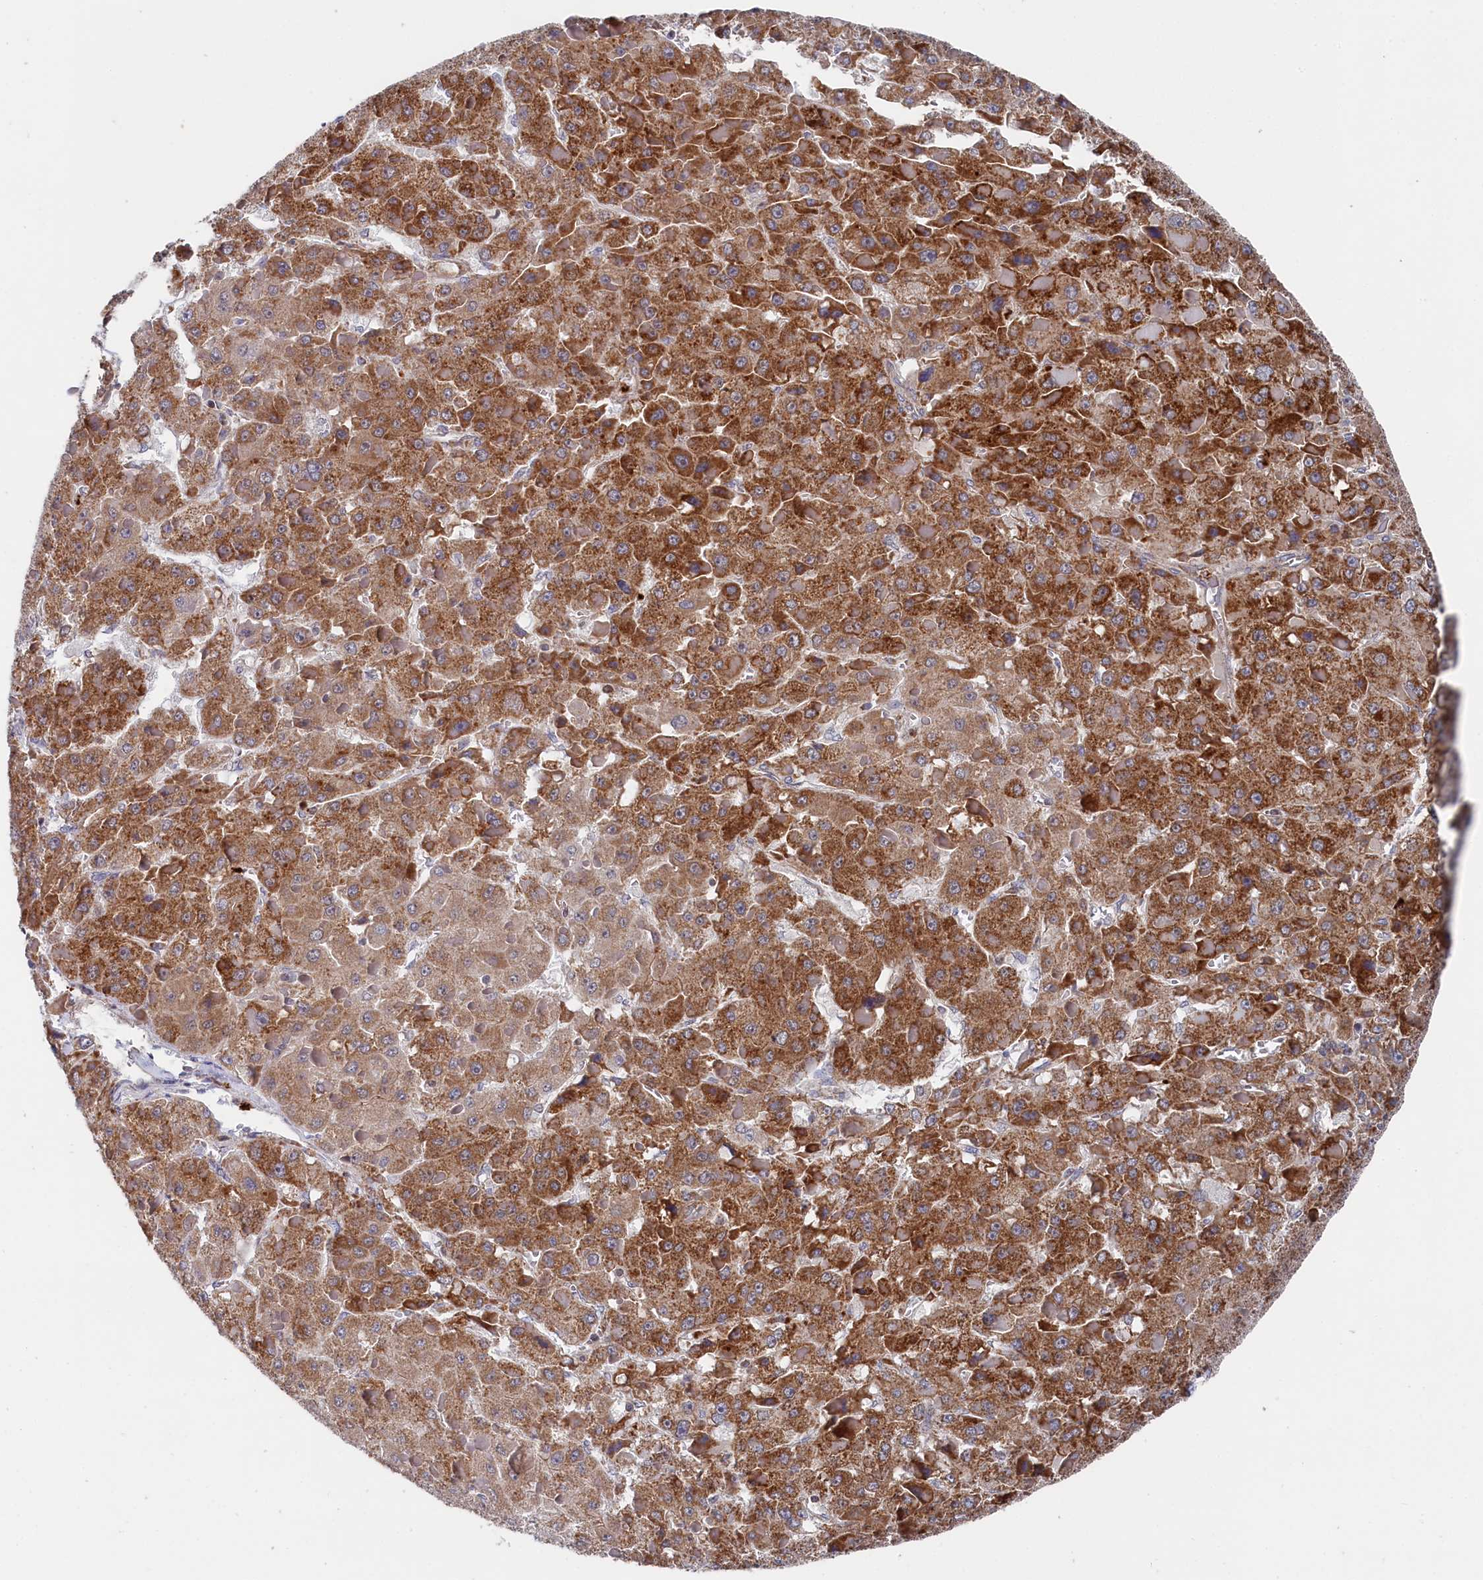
{"staining": {"intensity": "moderate", "quantity": ">75%", "location": "cytoplasmic/membranous"}, "tissue": "liver cancer", "cell_type": "Tumor cells", "image_type": "cancer", "snomed": [{"axis": "morphology", "description": "Carcinoma, Hepatocellular, NOS"}, {"axis": "topography", "description": "Liver"}], "caption": "High-magnification brightfield microscopy of liver cancer (hepatocellular carcinoma) stained with DAB (3,3'-diaminobenzidine) (brown) and counterstained with hematoxylin (blue). tumor cells exhibit moderate cytoplasmic/membranous expression is identified in approximately>75% of cells.", "gene": "CHCHD1", "patient": {"sex": "female", "age": 73}}